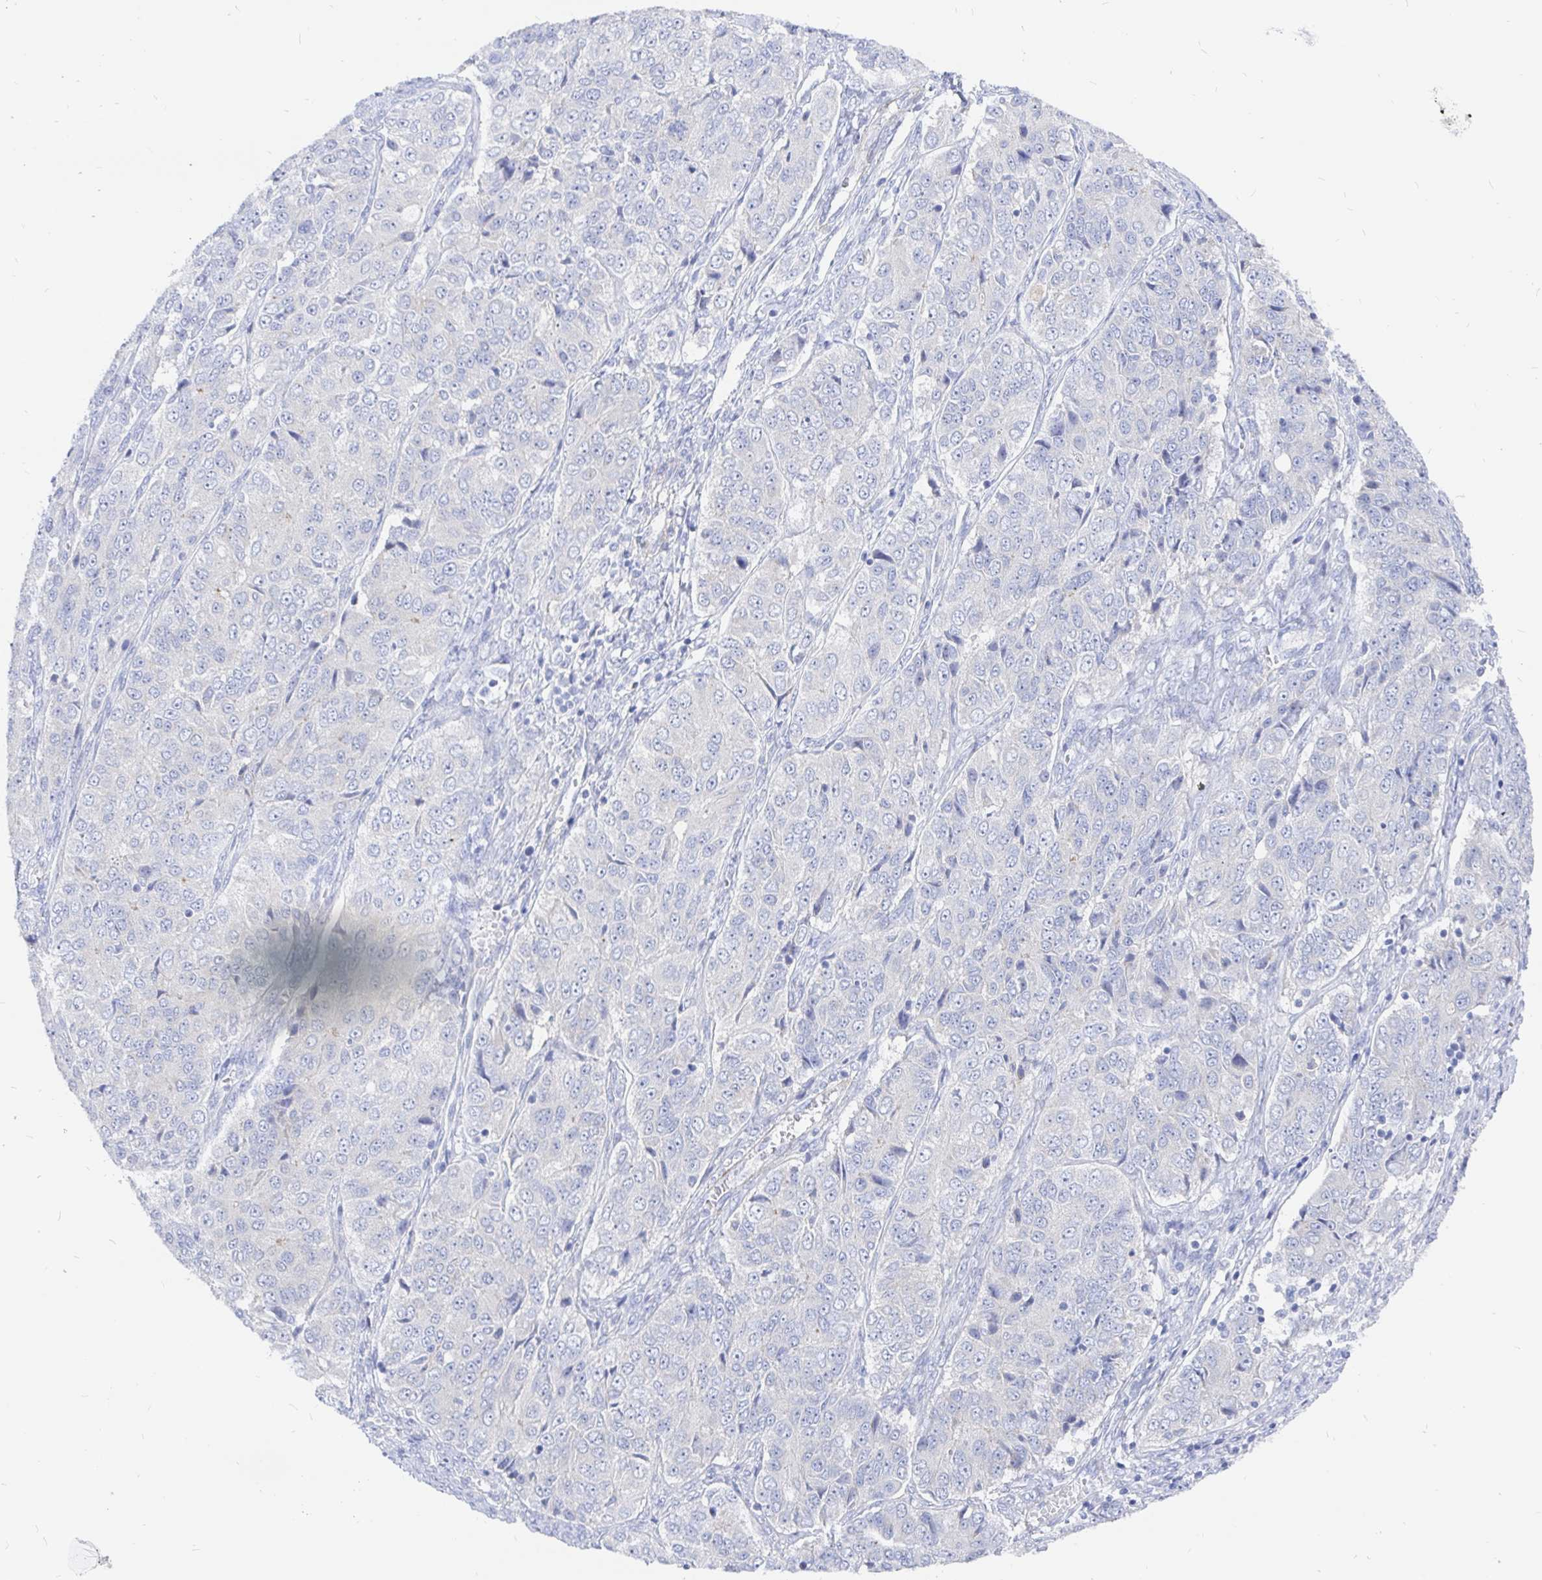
{"staining": {"intensity": "negative", "quantity": "none", "location": "none"}, "tissue": "ovarian cancer", "cell_type": "Tumor cells", "image_type": "cancer", "snomed": [{"axis": "morphology", "description": "Carcinoma, endometroid"}, {"axis": "topography", "description": "Ovary"}], "caption": "The image shows no staining of tumor cells in ovarian cancer. (Brightfield microscopy of DAB (3,3'-diaminobenzidine) immunohistochemistry (IHC) at high magnification).", "gene": "COX16", "patient": {"sex": "female", "age": 51}}